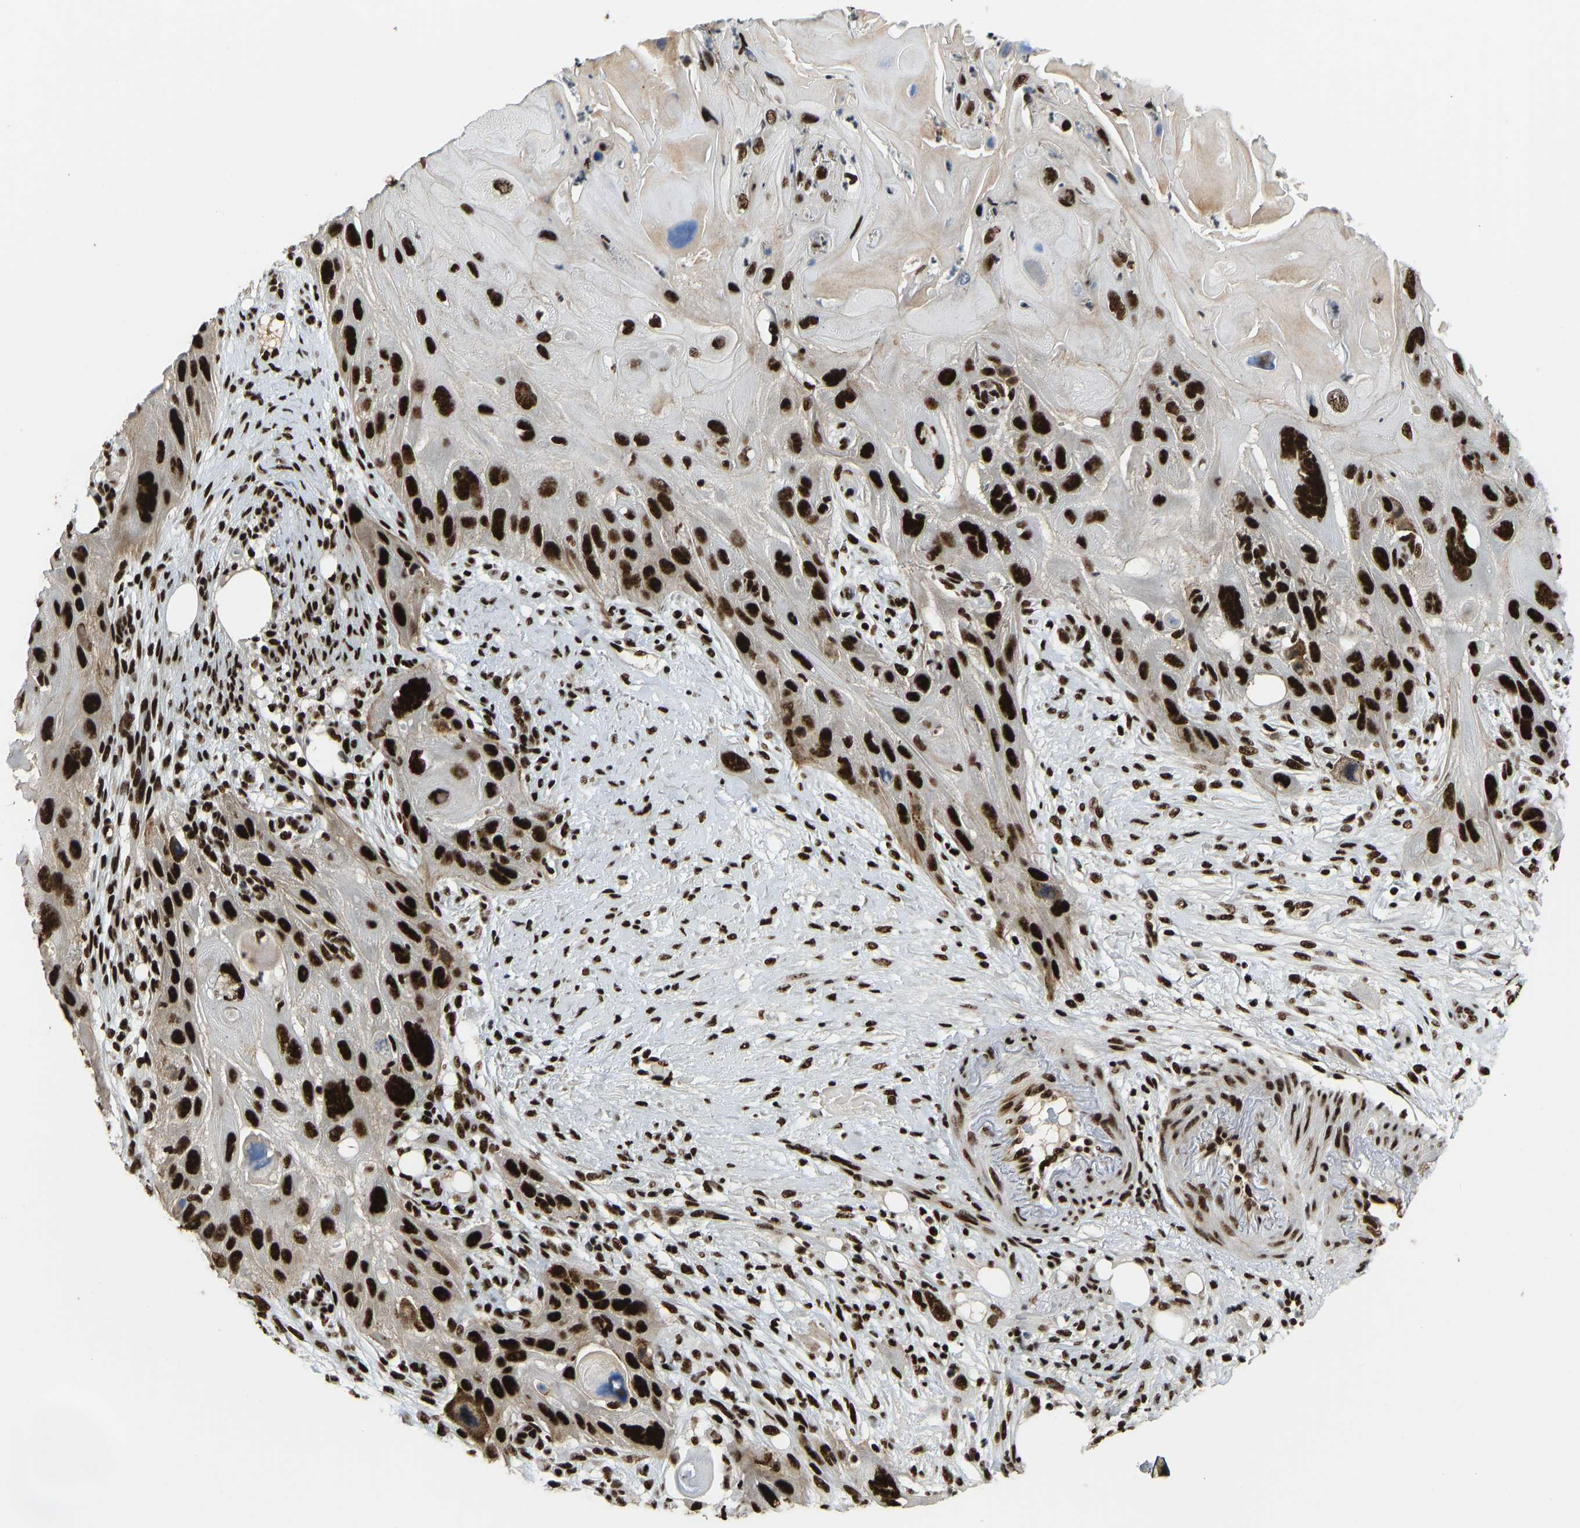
{"staining": {"intensity": "strong", "quantity": ">75%", "location": "nuclear"}, "tissue": "skin cancer", "cell_type": "Tumor cells", "image_type": "cancer", "snomed": [{"axis": "morphology", "description": "Squamous cell carcinoma, NOS"}, {"axis": "topography", "description": "Skin"}], "caption": "This is a micrograph of immunohistochemistry staining of skin squamous cell carcinoma, which shows strong staining in the nuclear of tumor cells.", "gene": "FOXK1", "patient": {"sex": "female", "age": 77}}